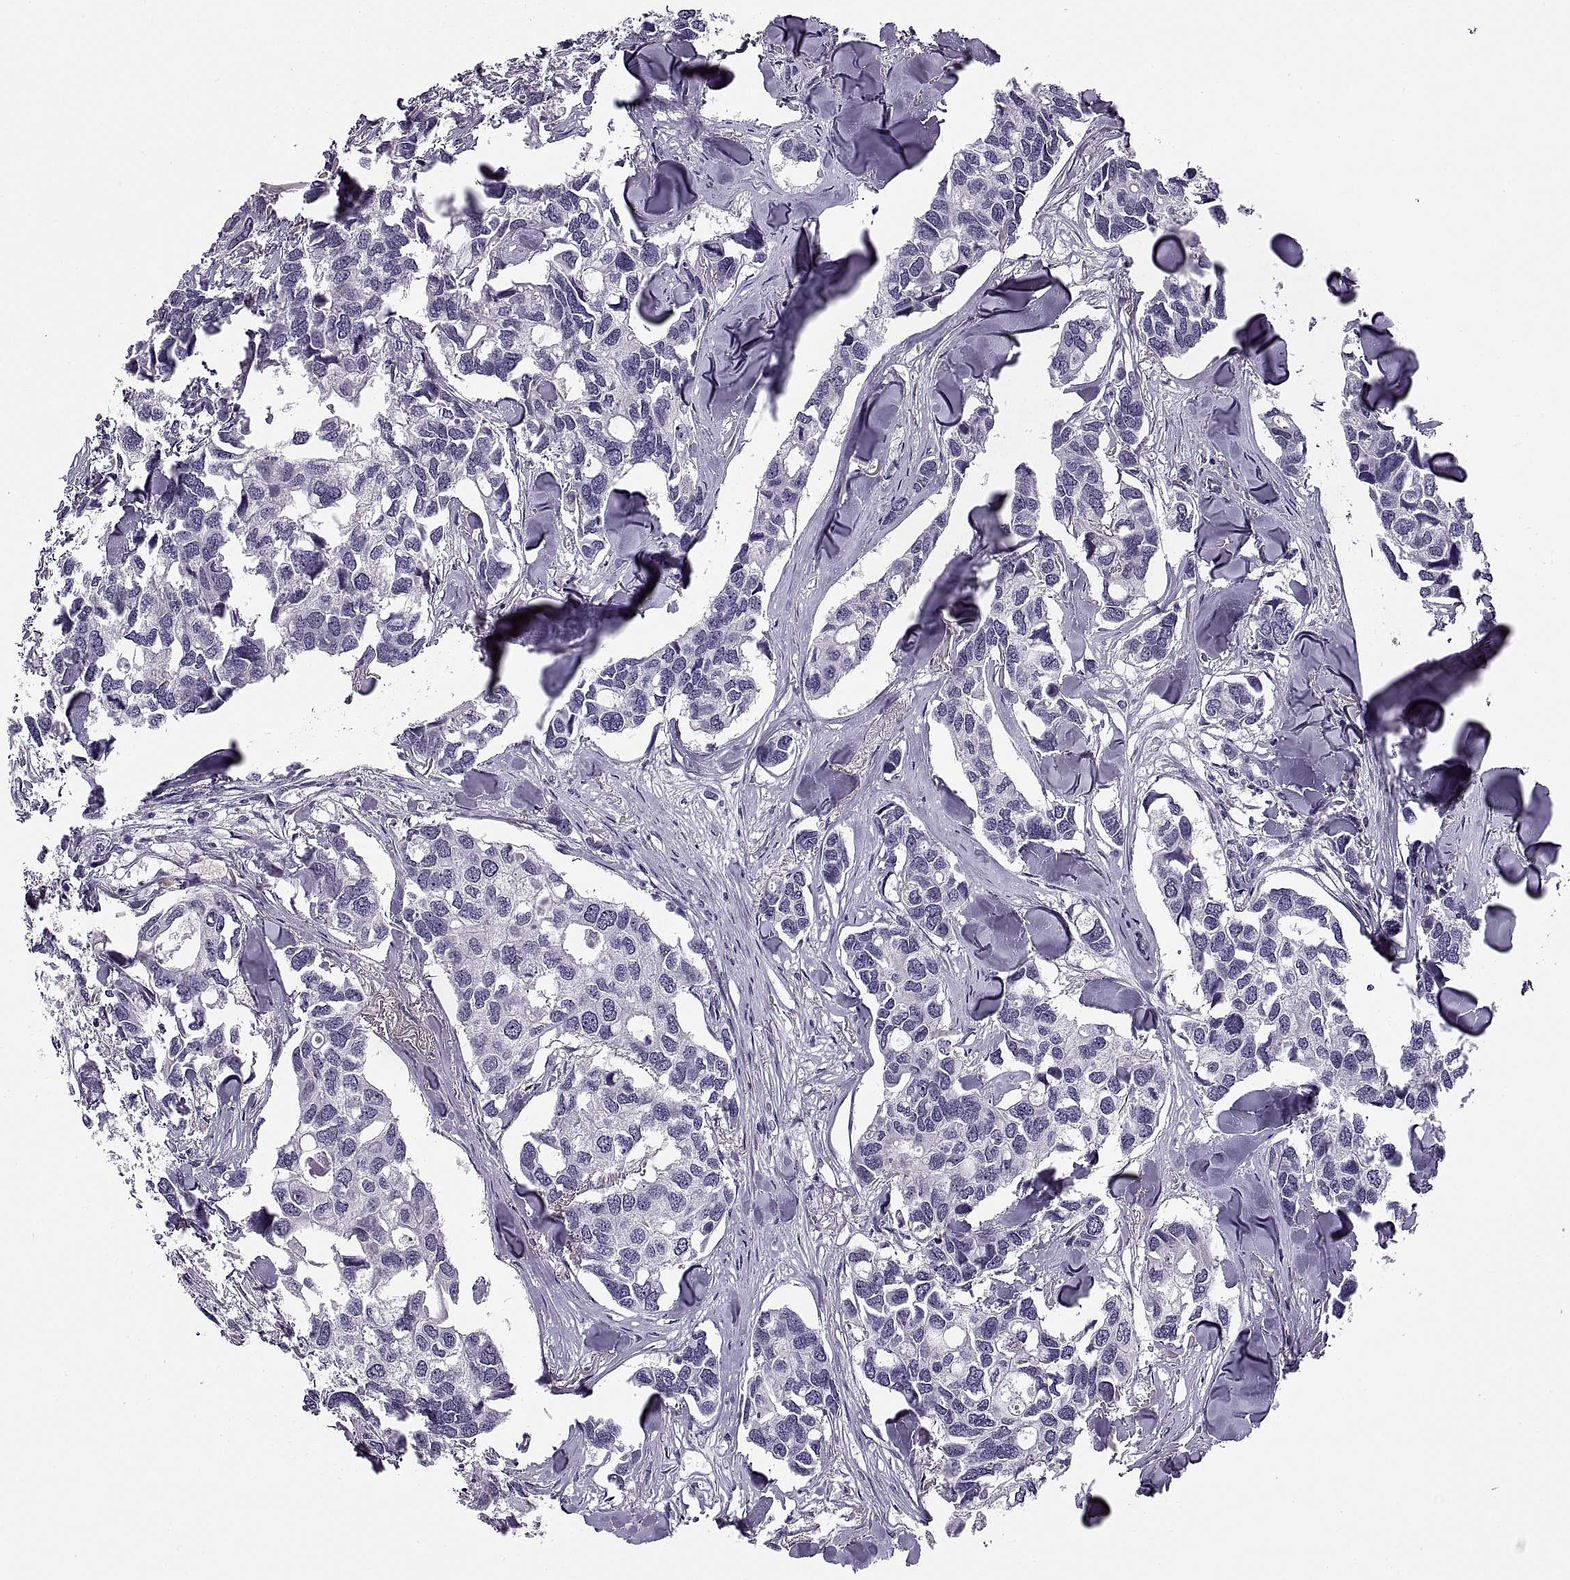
{"staining": {"intensity": "negative", "quantity": "none", "location": "none"}, "tissue": "breast cancer", "cell_type": "Tumor cells", "image_type": "cancer", "snomed": [{"axis": "morphology", "description": "Duct carcinoma"}, {"axis": "topography", "description": "Breast"}], "caption": "Tumor cells are negative for protein expression in human breast cancer (intraductal carcinoma).", "gene": "MAGEB1", "patient": {"sex": "female", "age": 83}}